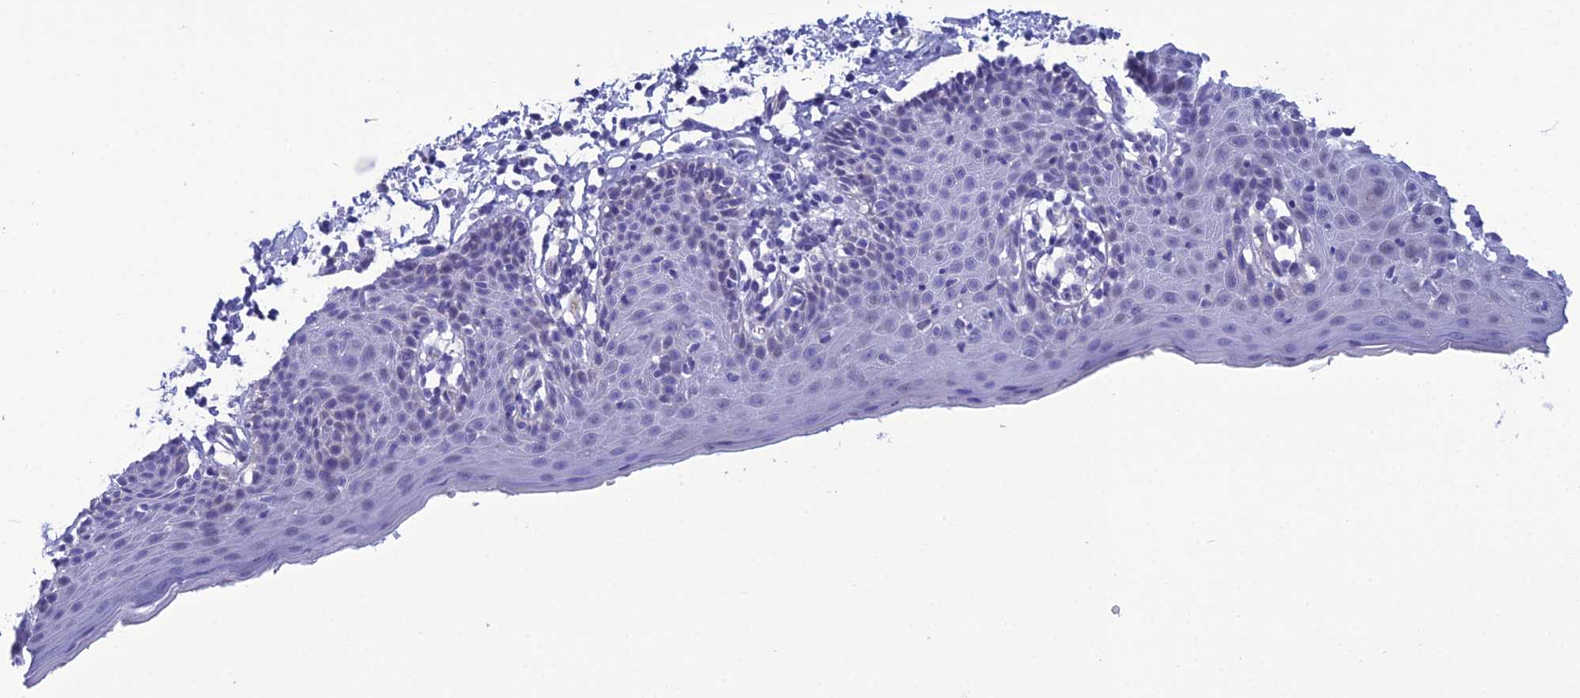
{"staining": {"intensity": "weak", "quantity": "<25%", "location": "cytoplasmic/membranous"}, "tissue": "skin", "cell_type": "Epidermal cells", "image_type": "normal", "snomed": [{"axis": "morphology", "description": "Normal tissue, NOS"}, {"axis": "topography", "description": "Vulva"}], "caption": "A high-resolution histopathology image shows IHC staining of normal skin, which displays no significant expression in epidermal cells. (Stains: DAB IHC with hematoxylin counter stain, Microscopy: brightfield microscopy at high magnification).", "gene": "CRB2", "patient": {"sex": "female", "age": 66}}